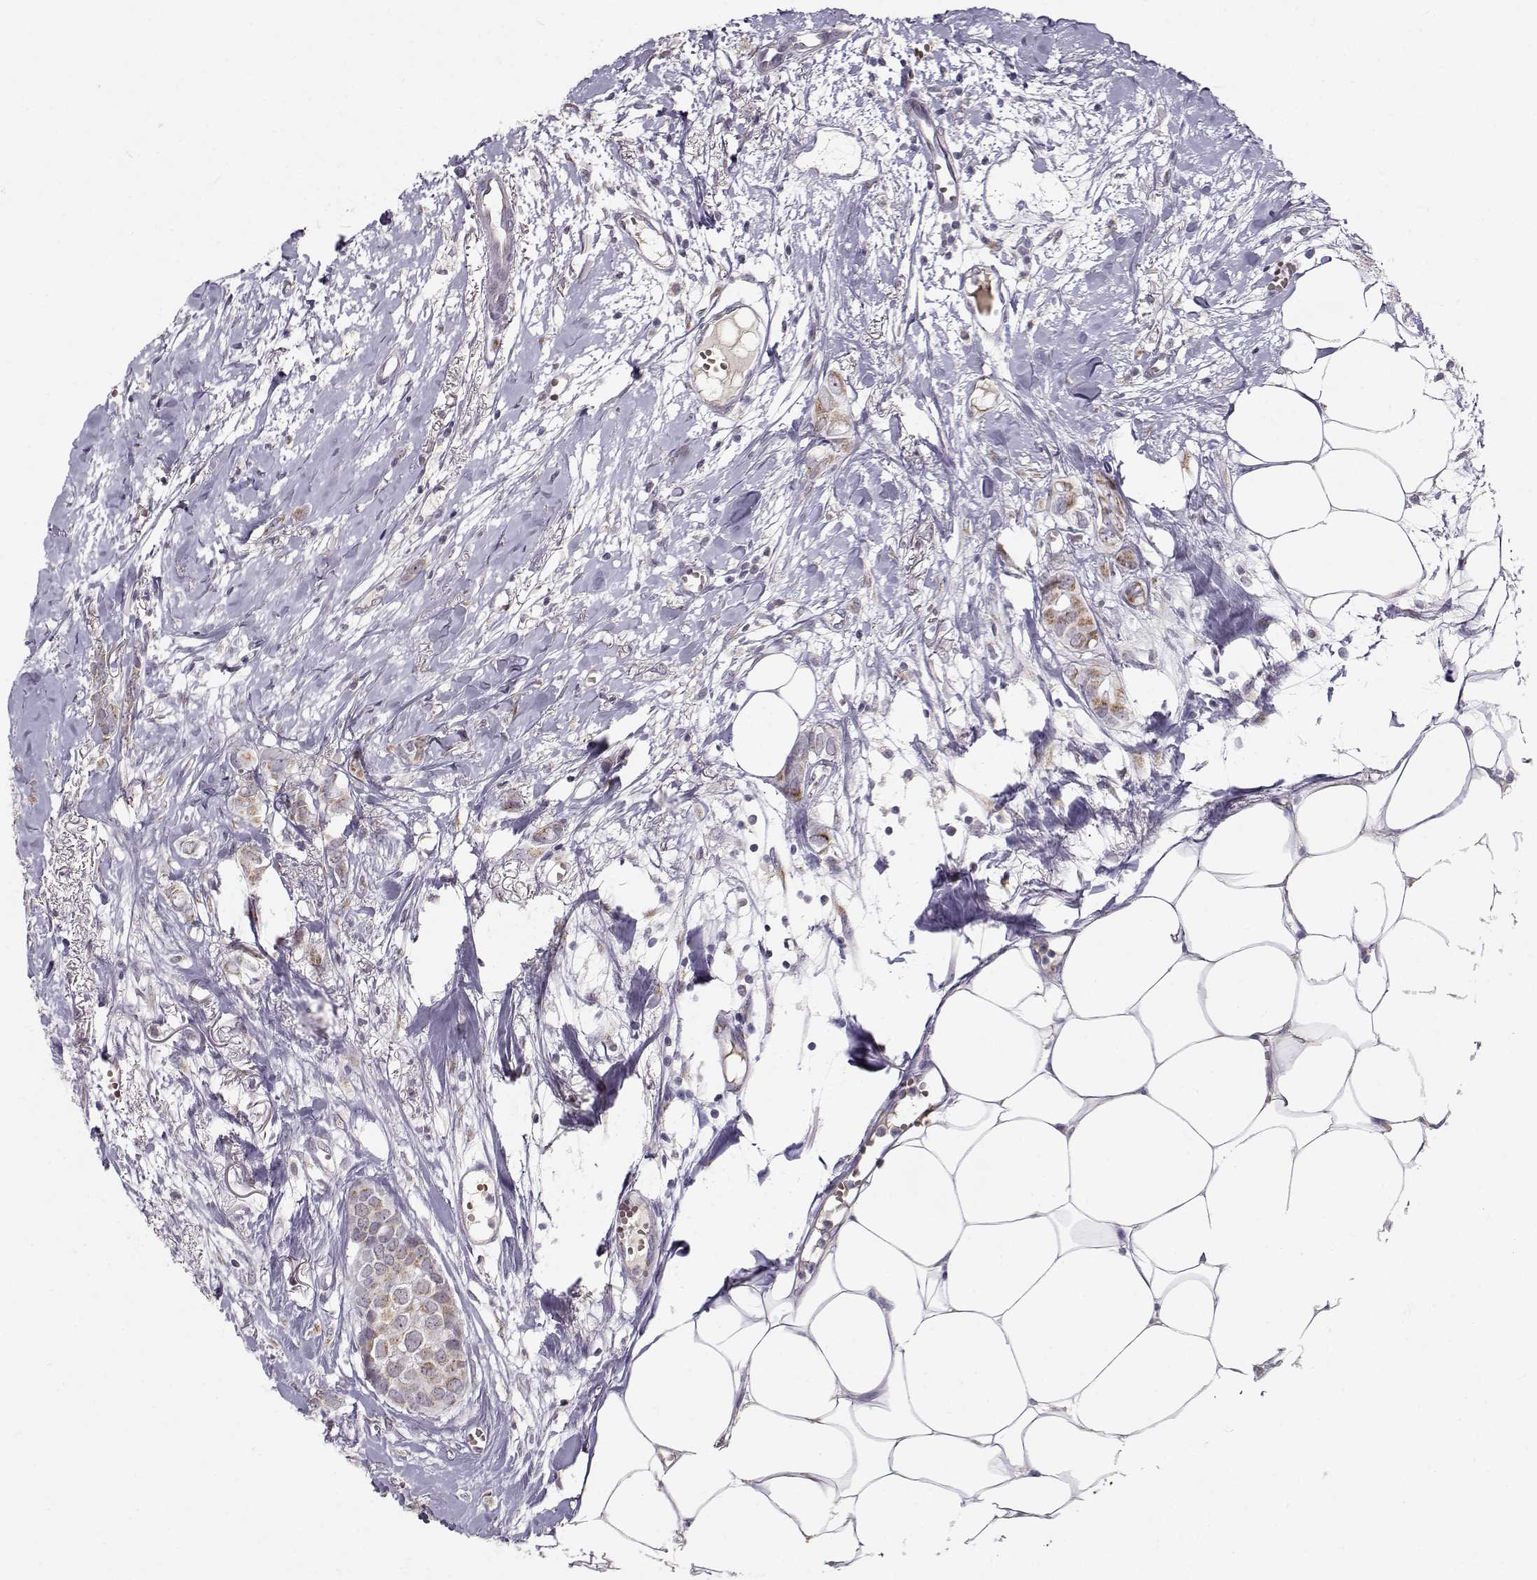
{"staining": {"intensity": "moderate", "quantity": ">75%", "location": "cytoplasmic/membranous"}, "tissue": "breast cancer", "cell_type": "Tumor cells", "image_type": "cancer", "snomed": [{"axis": "morphology", "description": "Duct carcinoma"}, {"axis": "topography", "description": "Breast"}], "caption": "A medium amount of moderate cytoplasmic/membranous expression is seen in approximately >75% of tumor cells in intraductal carcinoma (breast) tissue. The protein is shown in brown color, while the nuclei are stained blue.", "gene": "SLC4A5", "patient": {"sex": "female", "age": 85}}